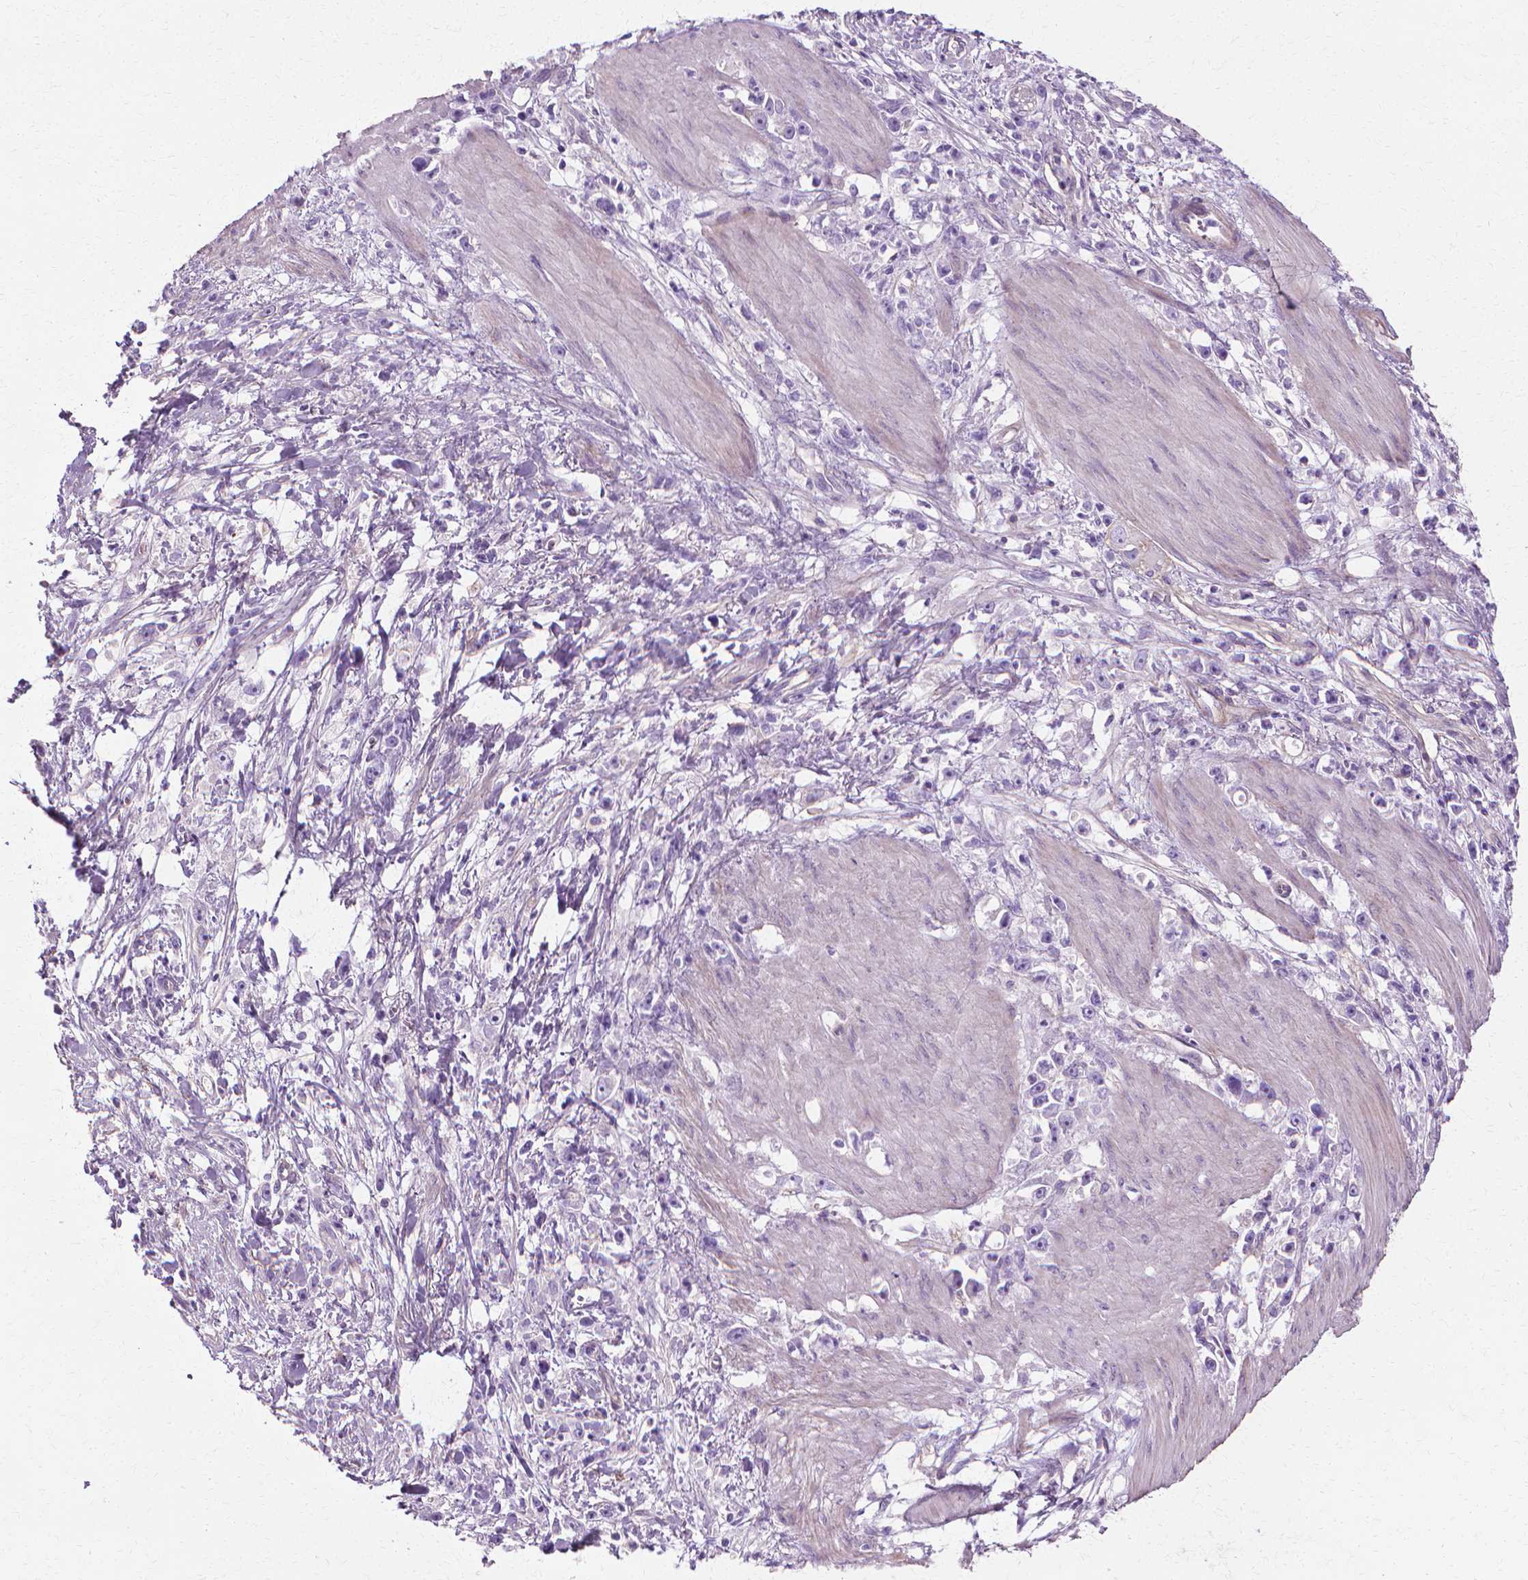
{"staining": {"intensity": "negative", "quantity": "none", "location": "none"}, "tissue": "stomach cancer", "cell_type": "Tumor cells", "image_type": "cancer", "snomed": [{"axis": "morphology", "description": "Adenocarcinoma, NOS"}, {"axis": "topography", "description": "Stomach"}], "caption": "Stomach cancer (adenocarcinoma) was stained to show a protein in brown. There is no significant positivity in tumor cells. (Brightfield microscopy of DAB (3,3'-diaminobenzidine) IHC at high magnification).", "gene": "CFAP157", "patient": {"sex": "female", "age": 59}}